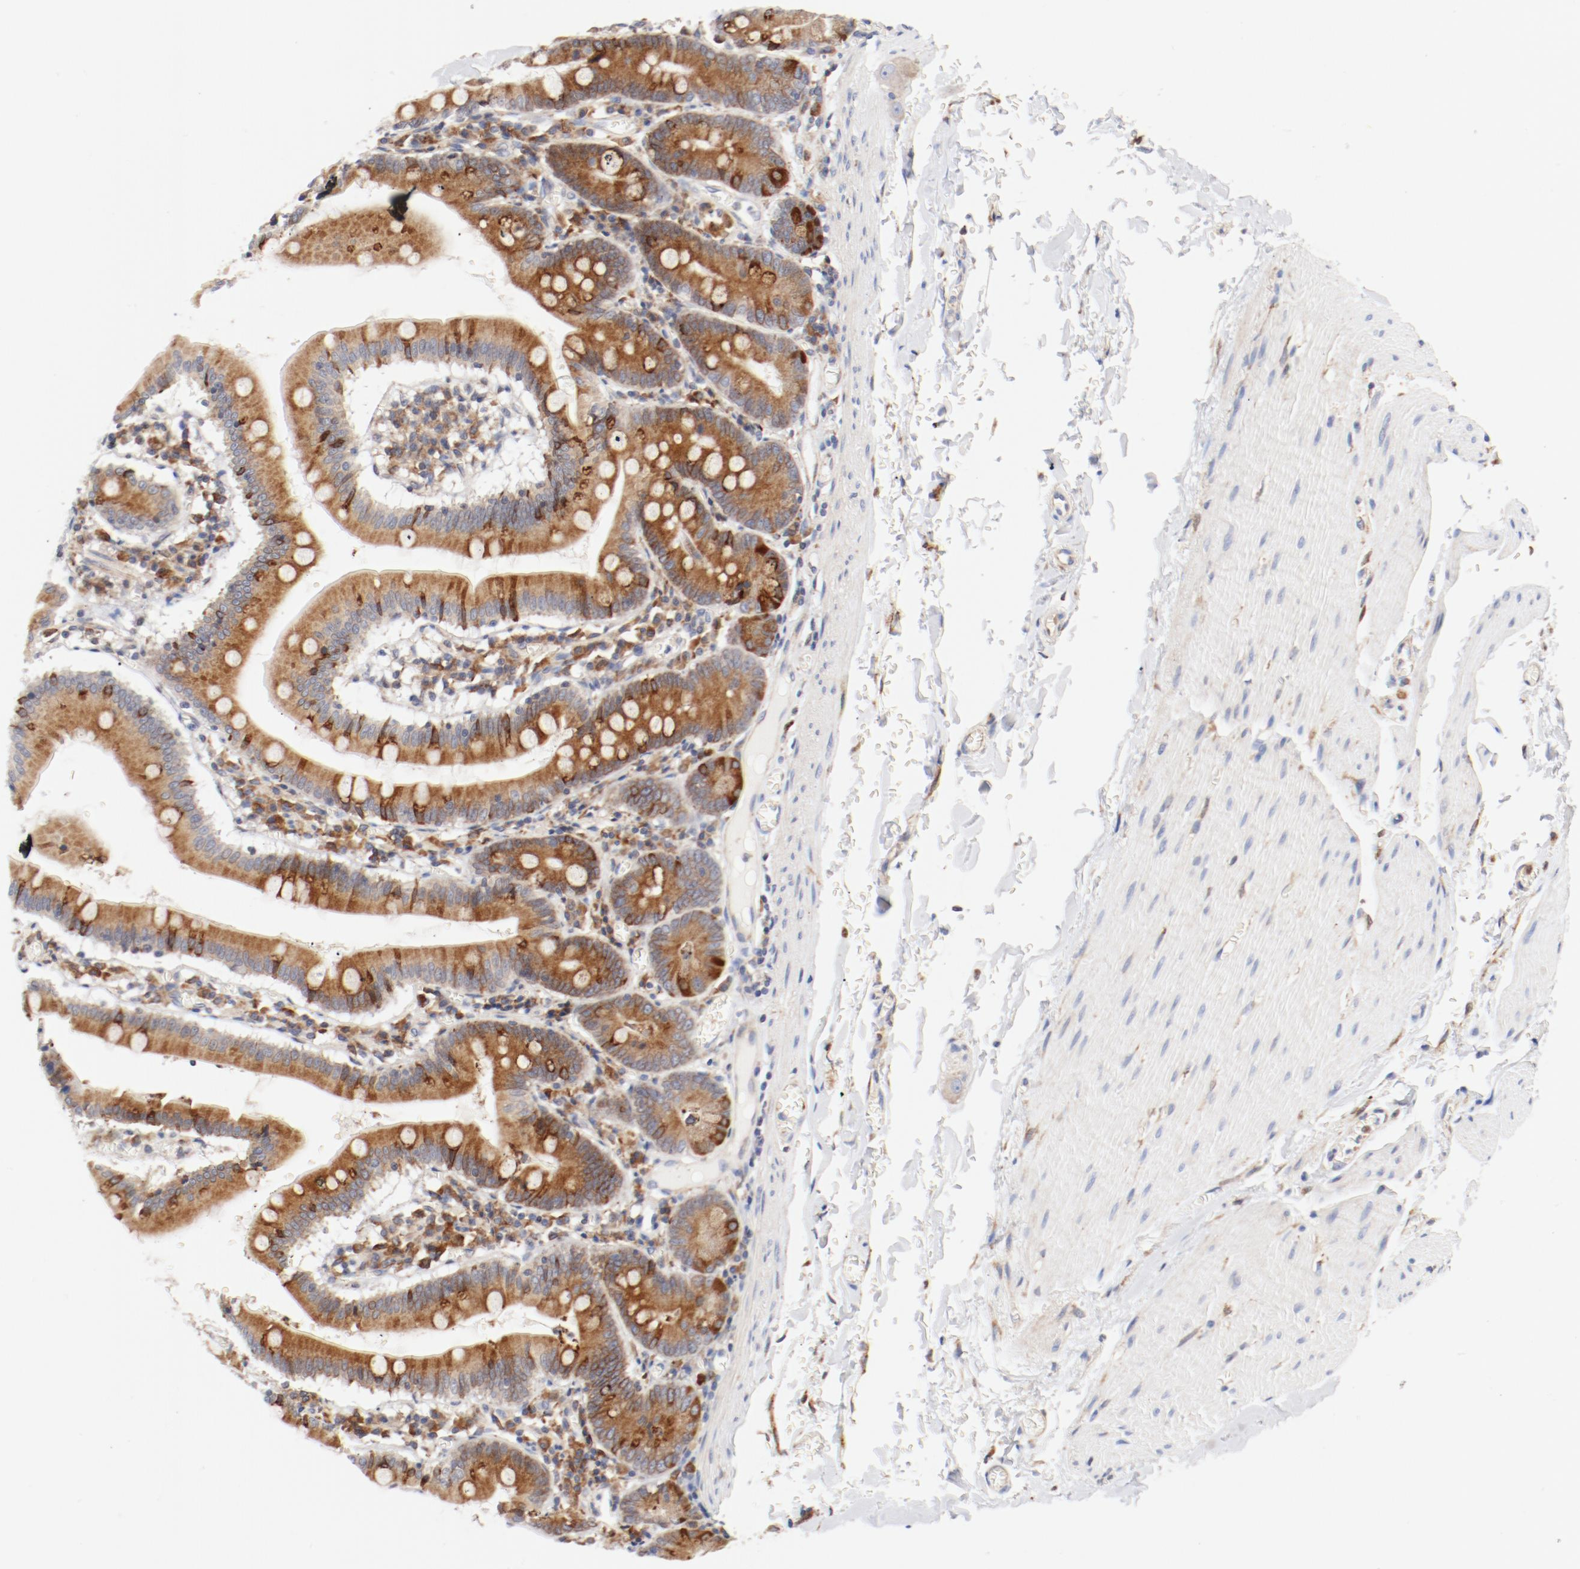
{"staining": {"intensity": "moderate", "quantity": ">75%", "location": "cytoplasmic/membranous"}, "tissue": "small intestine", "cell_type": "Glandular cells", "image_type": "normal", "snomed": [{"axis": "morphology", "description": "Normal tissue, NOS"}, {"axis": "topography", "description": "Small intestine"}], "caption": "Moderate cytoplasmic/membranous expression for a protein is present in about >75% of glandular cells of unremarkable small intestine using IHC.", "gene": "PDPK1", "patient": {"sex": "male", "age": 71}}